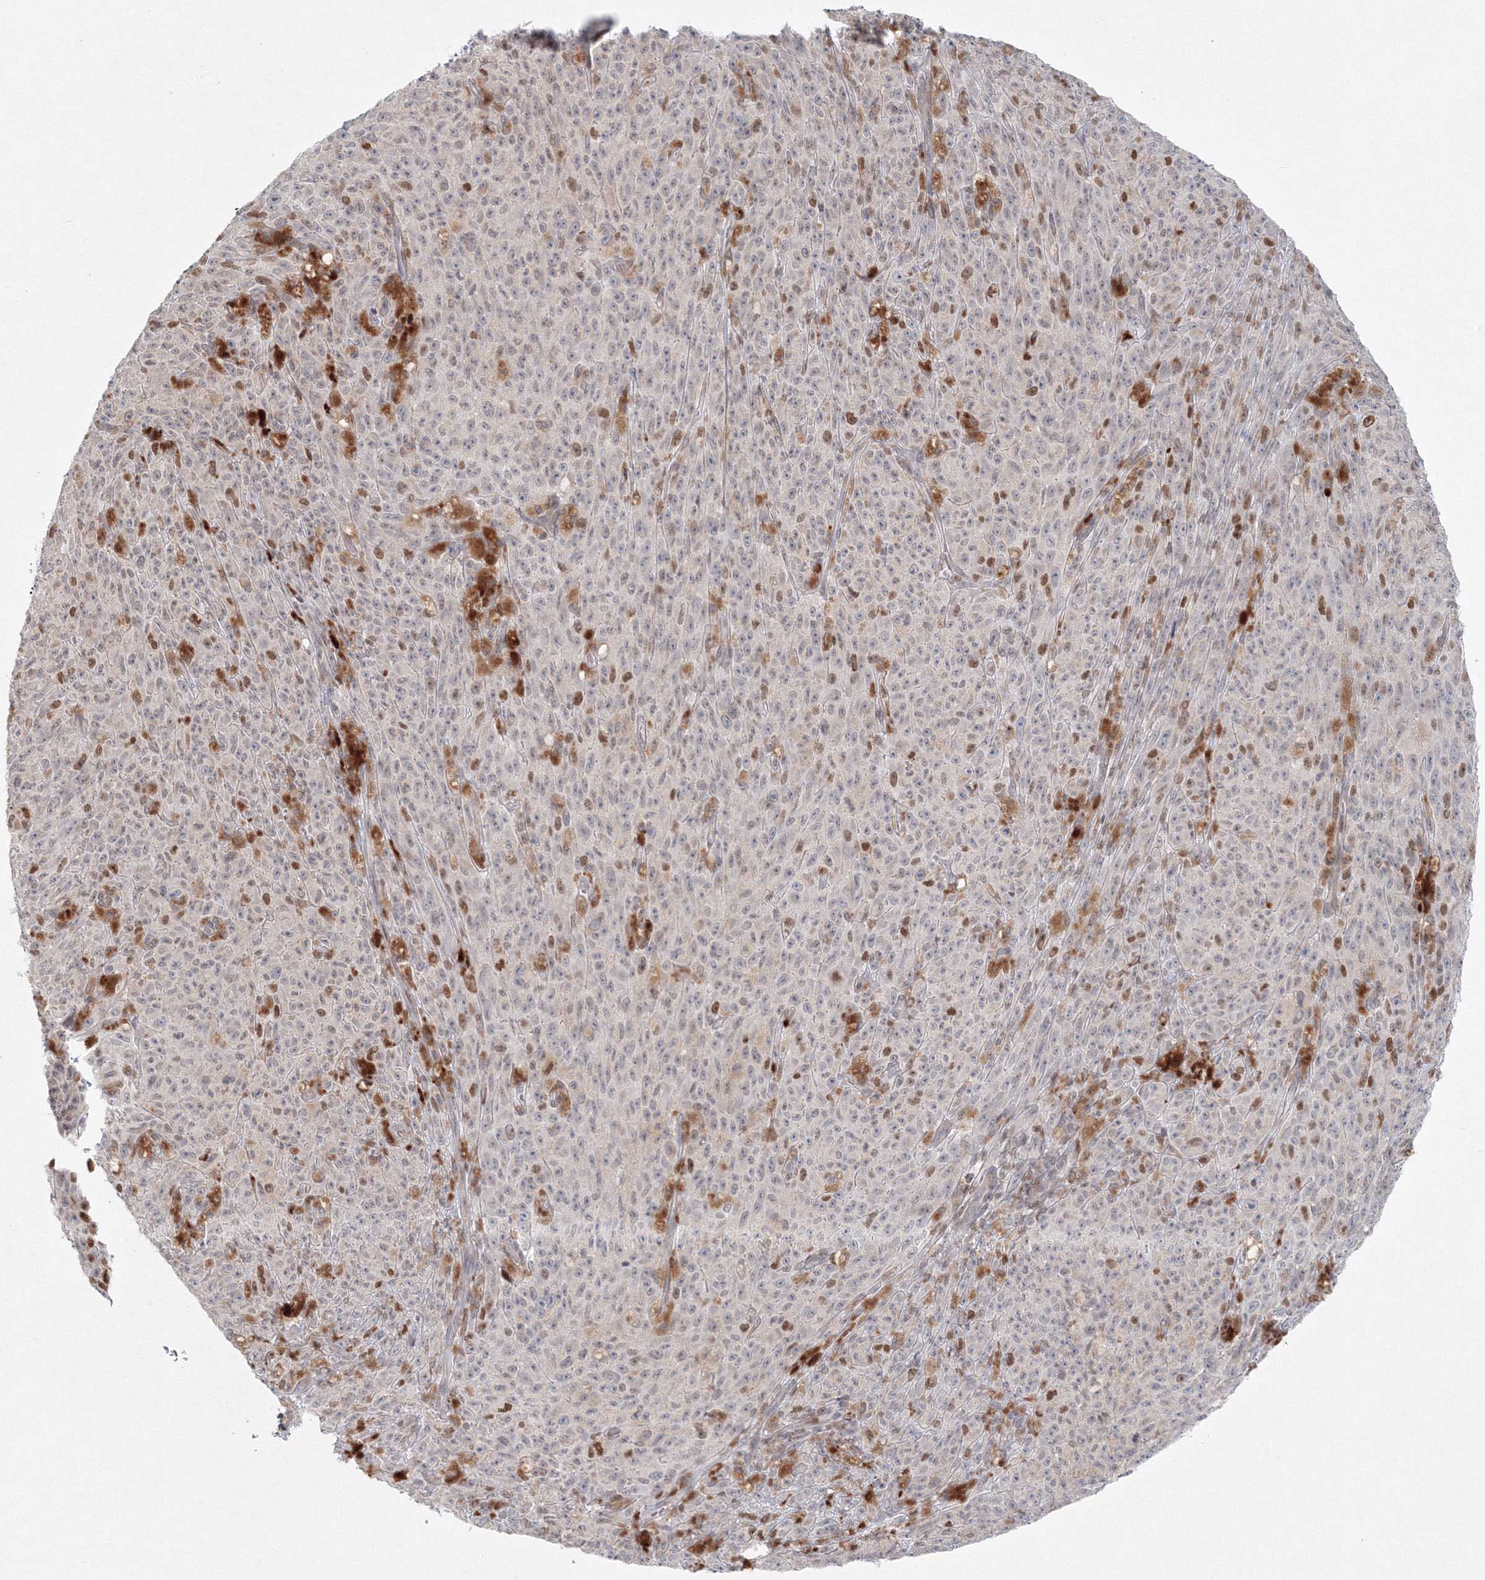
{"staining": {"intensity": "negative", "quantity": "none", "location": "none"}, "tissue": "melanoma", "cell_type": "Tumor cells", "image_type": "cancer", "snomed": [{"axis": "morphology", "description": "Malignant melanoma, NOS"}, {"axis": "topography", "description": "Skin"}], "caption": "Melanoma stained for a protein using immunohistochemistry (IHC) exhibits no staining tumor cells.", "gene": "KIF4A", "patient": {"sex": "female", "age": 82}}